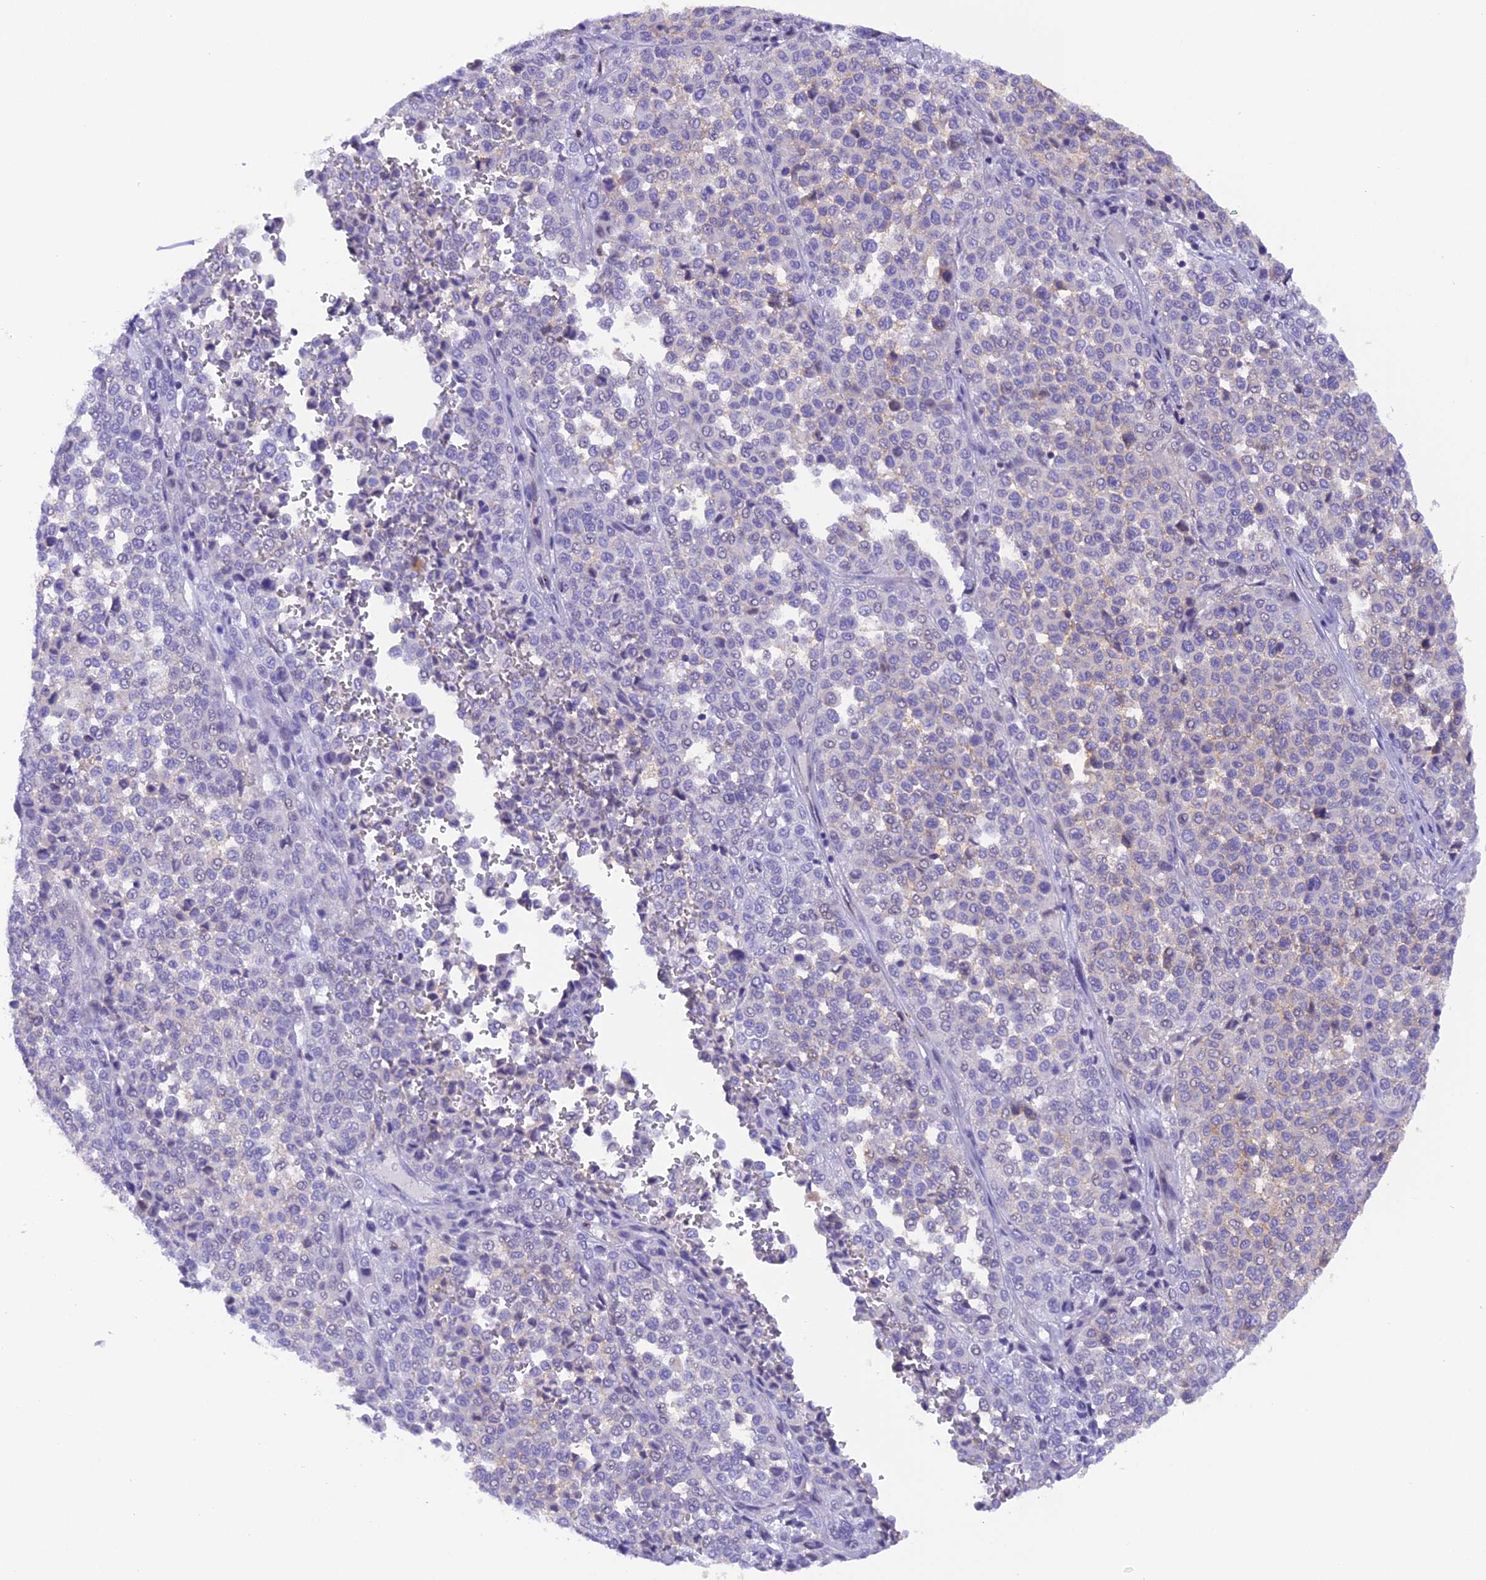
{"staining": {"intensity": "negative", "quantity": "none", "location": "none"}, "tissue": "melanoma", "cell_type": "Tumor cells", "image_type": "cancer", "snomed": [{"axis": "morphology", "description": "Malignant melanoma, Metastatic site"}, {"axis": "topography", "description": "Pancreas"}], "caption": "IHC of human melanoma displays no positivity in tumor cells. The staining was performed using DAB (3,3'-diaminobenzidine) to visualize the protein expression in brown, while the nuclei were stained in blue with hematoxylin (Magnification: 20x).", "gene": "COL6A5", "patient": {"sex": "female", "age": 30}}